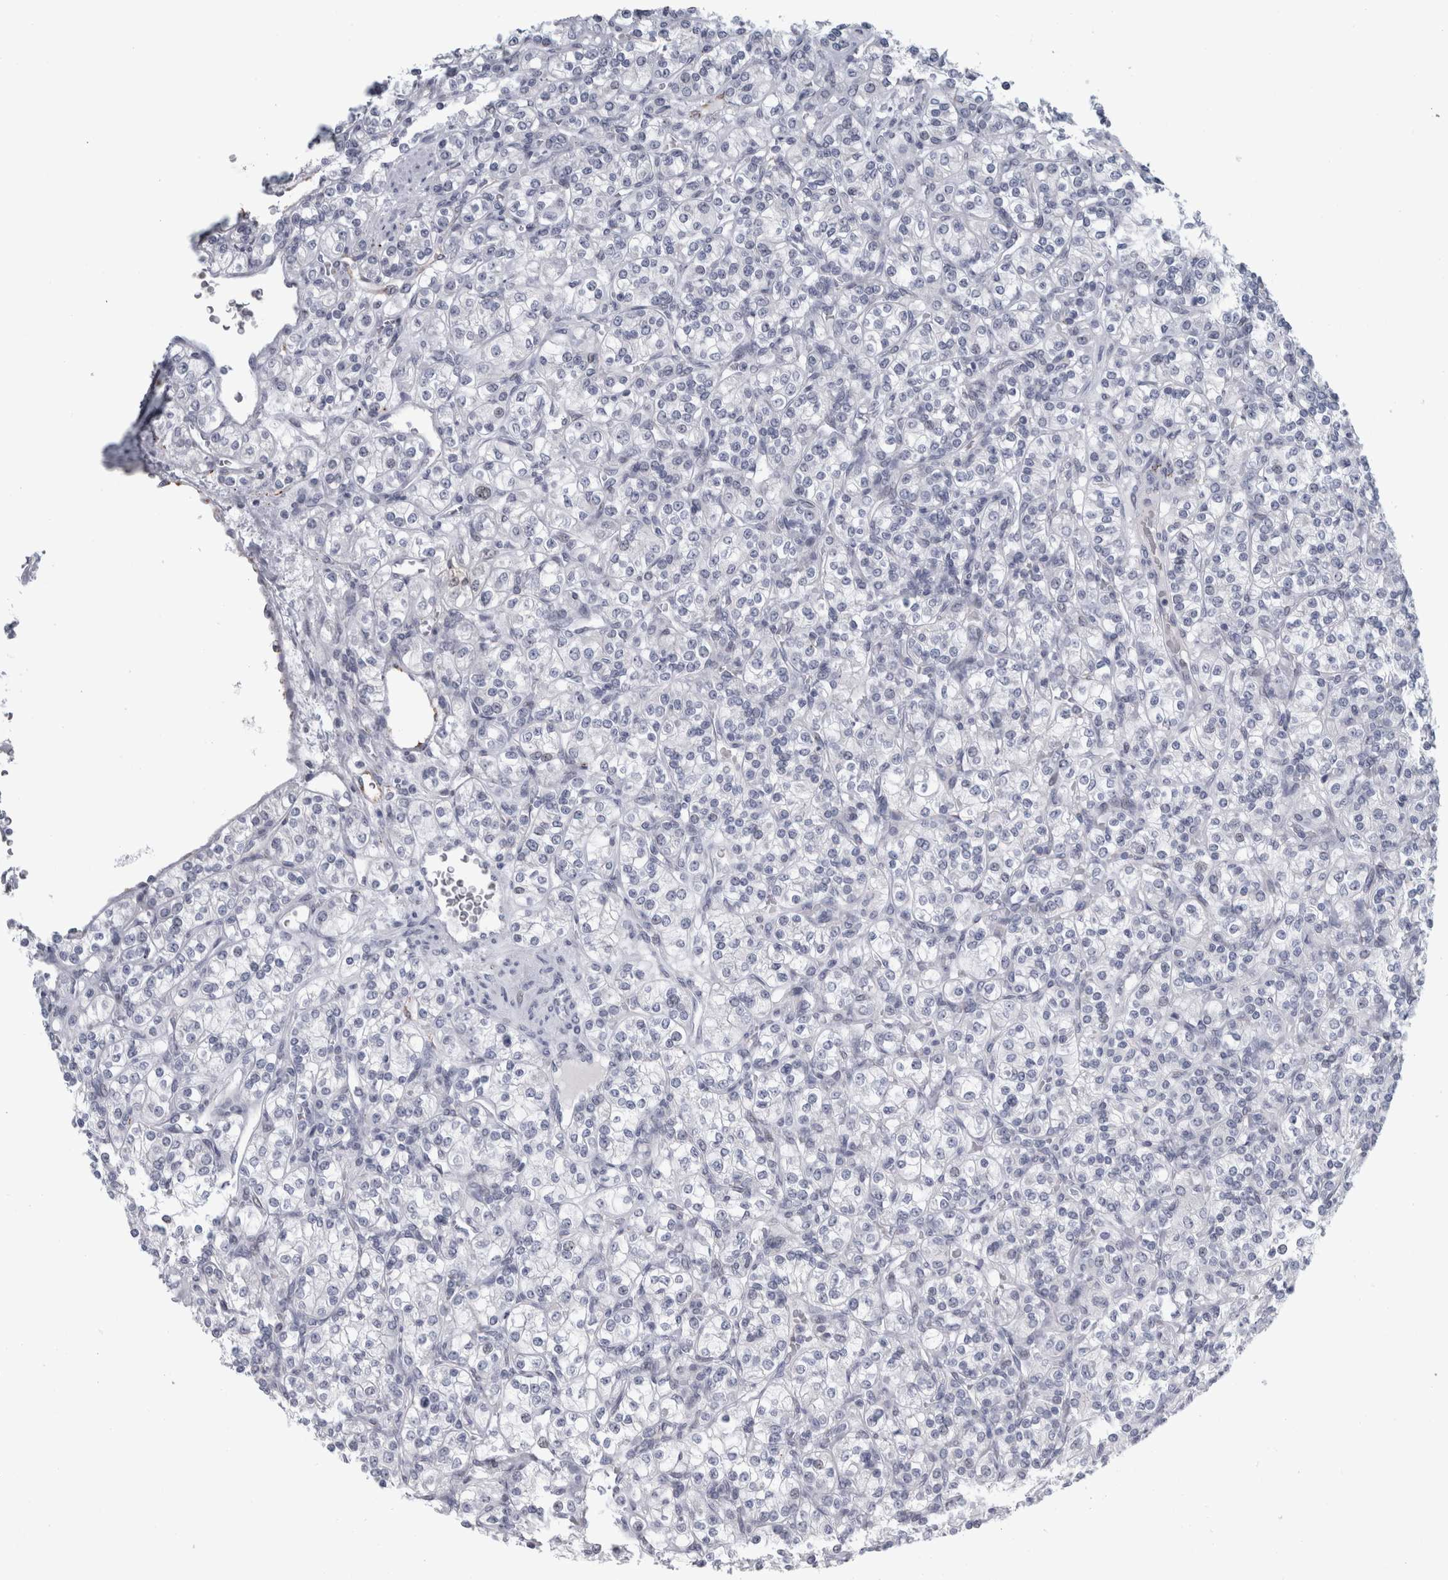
{"staining": {"intensity": "negative", "quantity": "none", "location": "none"}, "tissue": "renal cancer", "cell_type": "Tumor cells", "image_type": "cancer", "snomed": [{"axis": "morphology", "description": "Adenocarcinoma, NOS"}, {"axis": "topography", "description": "Kidney"}], "caption": "Immunohistochemical staining of human renal cancer exhibits no significant staining in tumor cells. (IHC, brightfield microscopy, high magnification).", "gene": "CPE", "patient": {"sex": "male", "age": 77}}